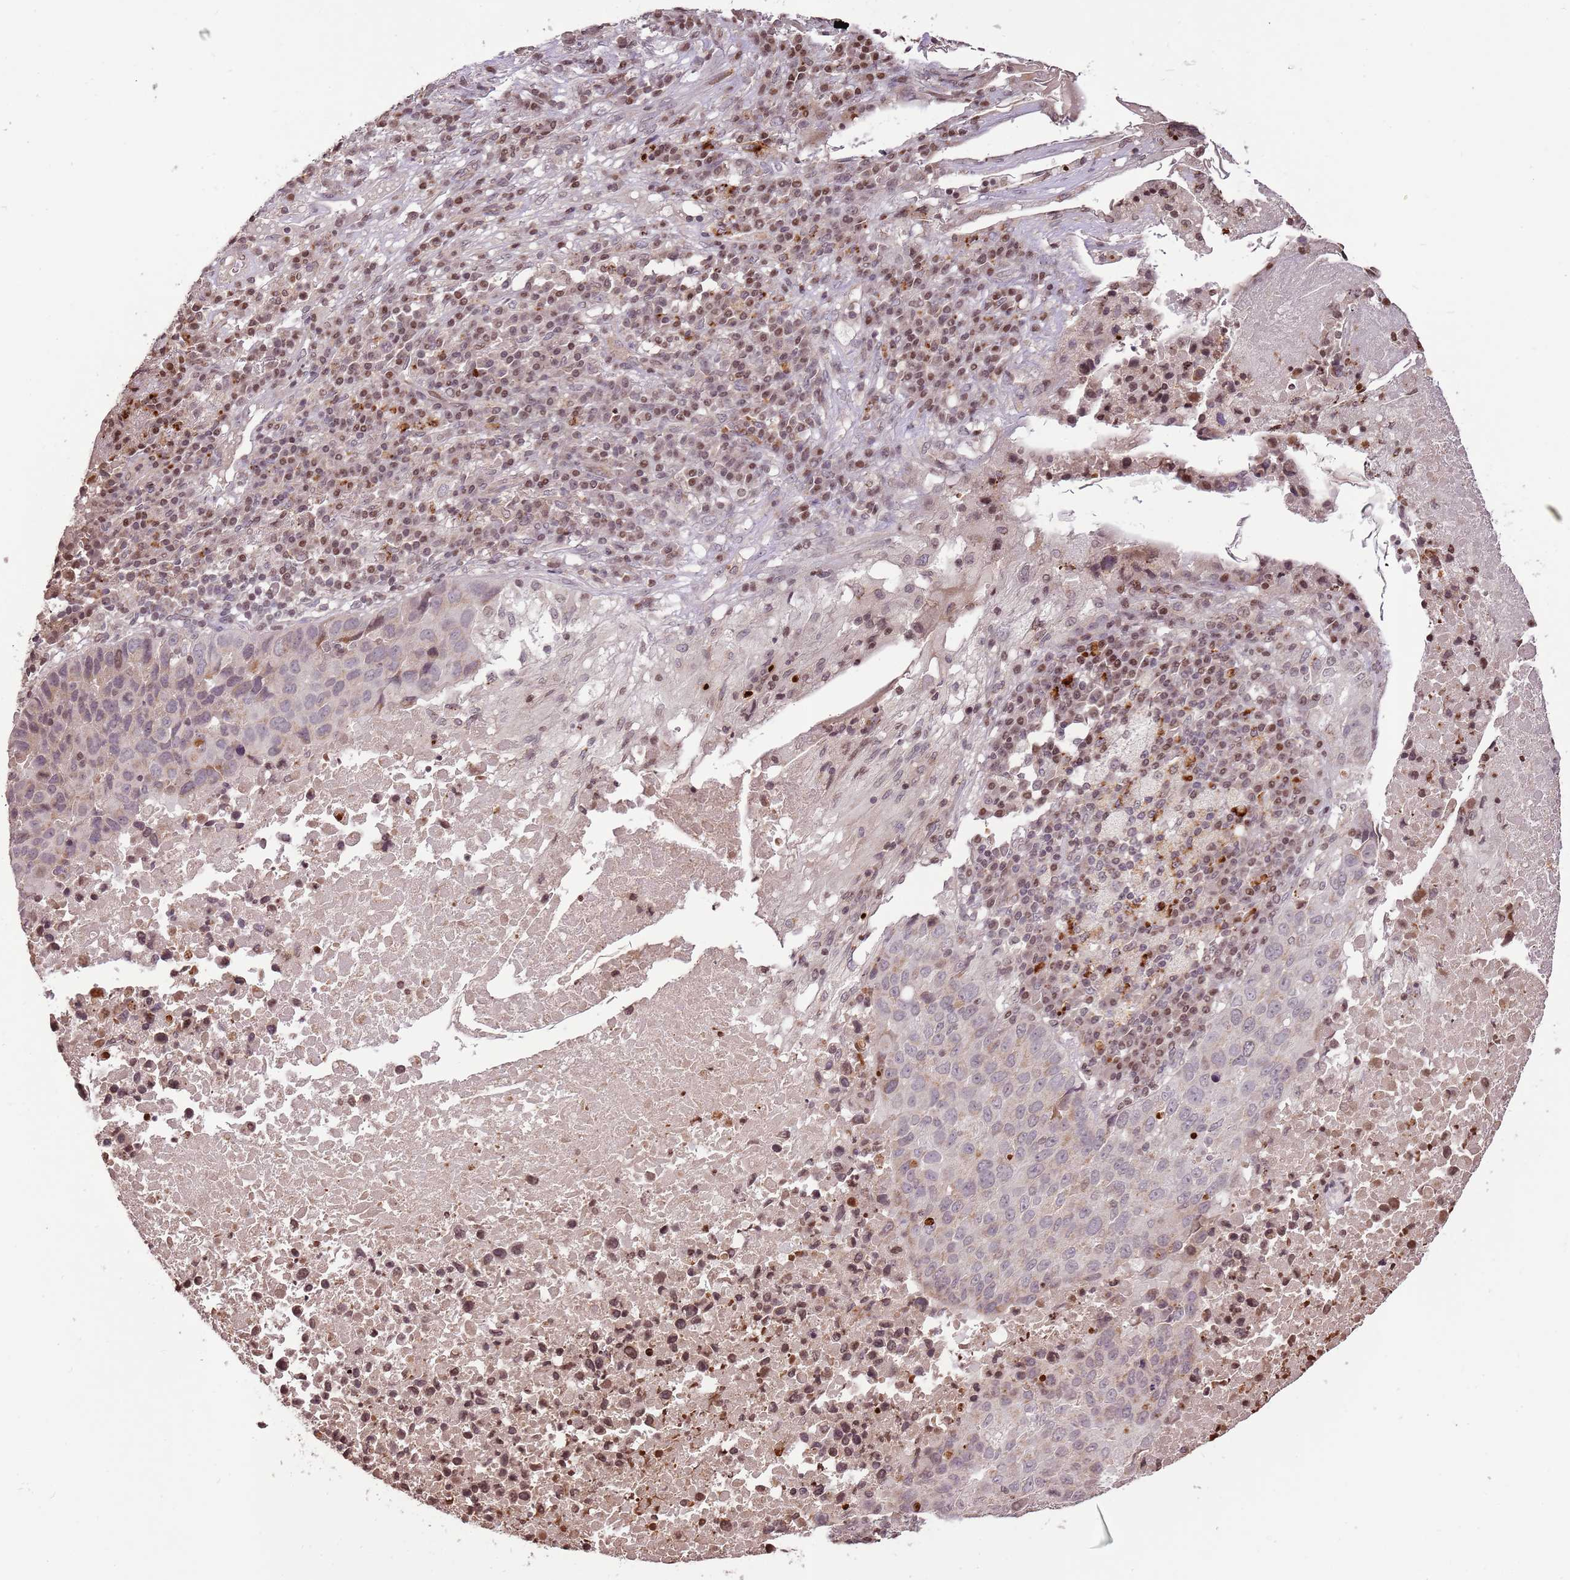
{"staining": {"intensity": "weak", "quantity": "<25%", "location": "cytoplasmic/membranous"}, "tissue": "lung cancer", "cell_type": "Tumor cells", "image_type": "cancer", "snomed": [{"axis": "morphology", "description": "Squamous cell carcinoma, NOS"}, {"axis": "topography", "description": "Lung"}], "caption": "An IHC histopathology image of lung squamous cell carcinoma is shown. There is no staining in tumor cells of lung squamous cell carcinoma.", "gene": "SAMSN1", "patient": {"sex": "male", "age": 73}}